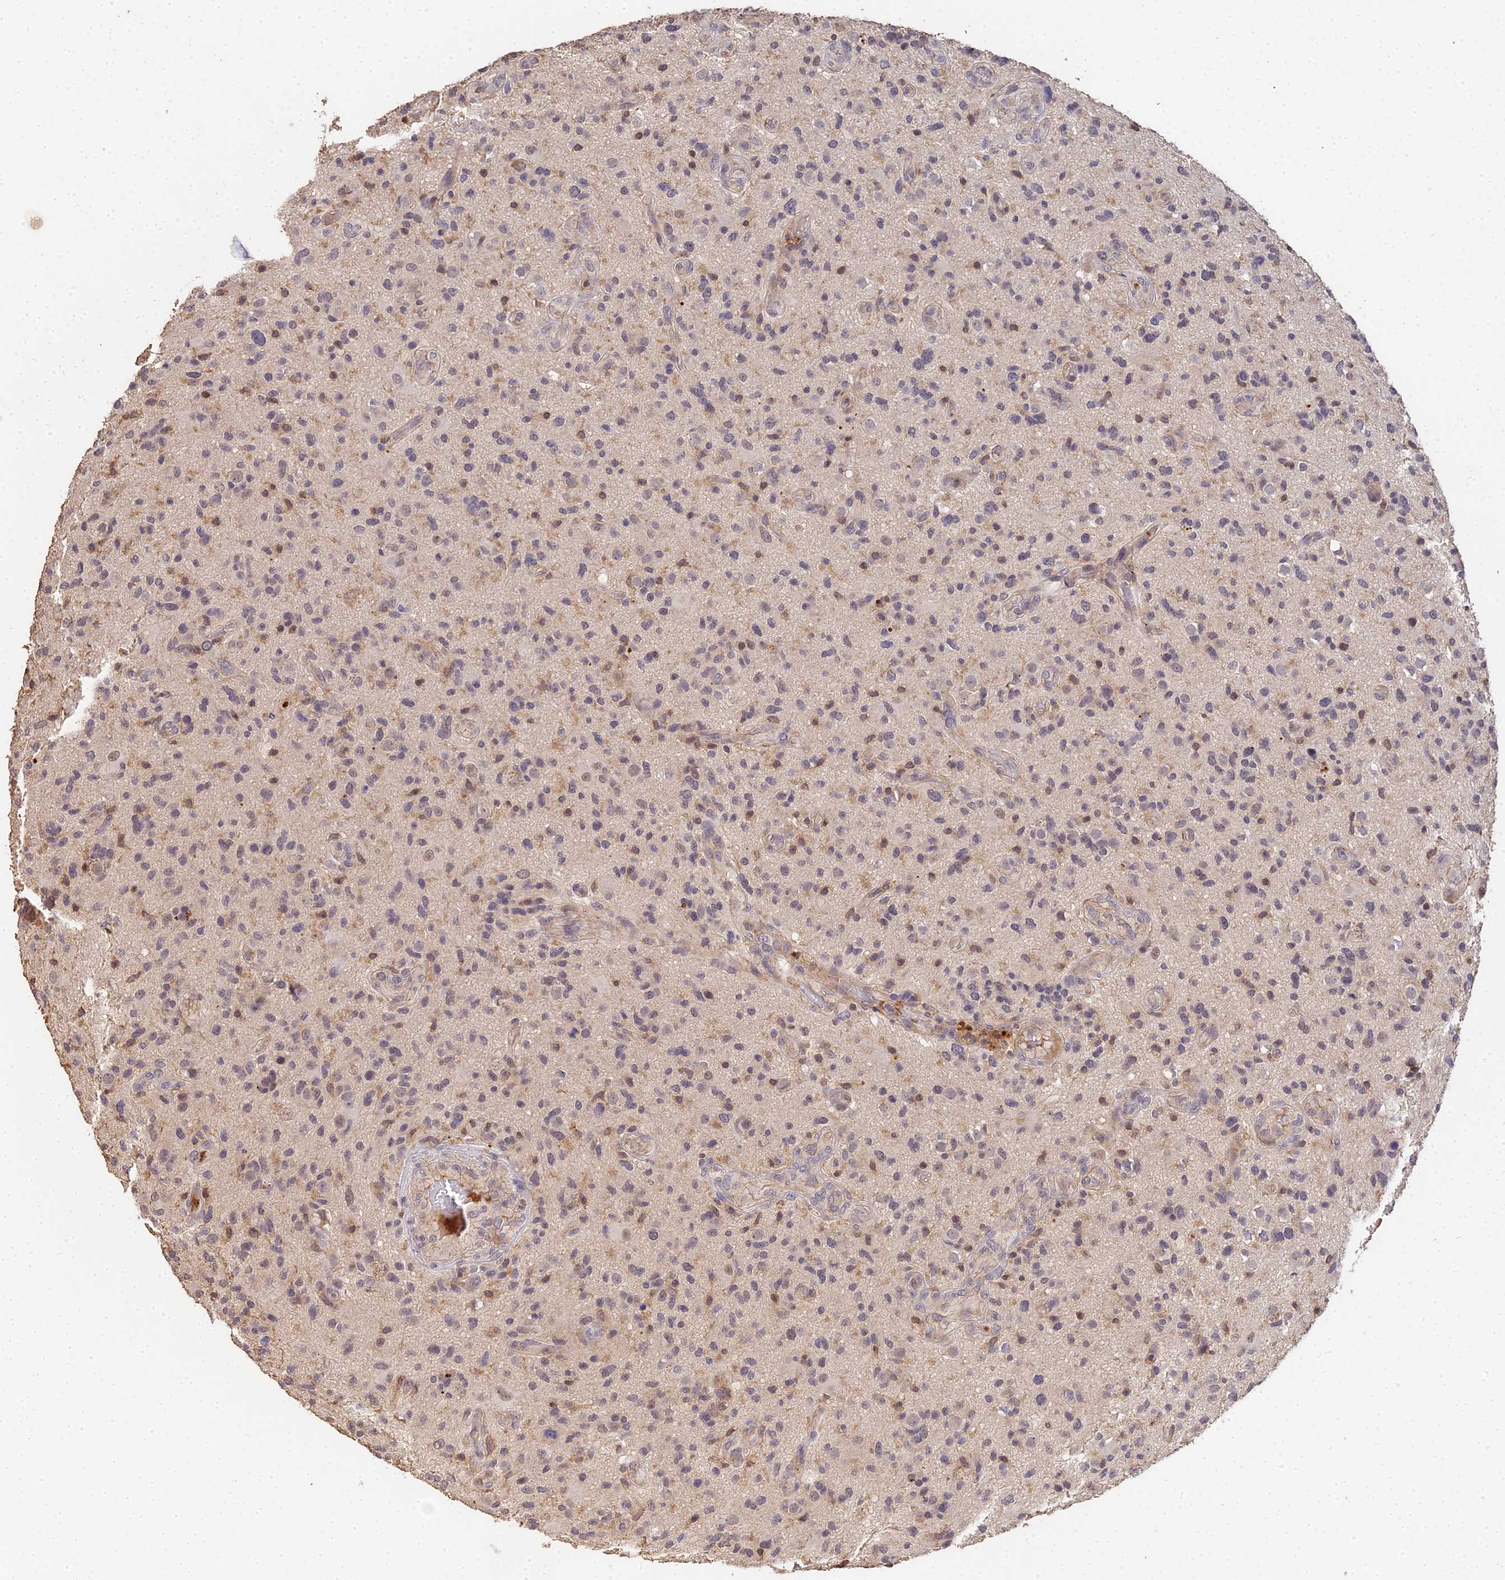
{"staining": {"intensity": "weak", "quantity": "25%-75%", "location": "nuclear"}, "tissue": "glioma", "cell_type": "Tumor cells", "image_type": "cancer", "snomed": [{"axis": "morphology", "description": "Glioma, malignant, High grade"}, {"axis": "topography", "description": "Brain"}], "caption": "Brown immunohistochemical staining in human malignant glioma (high-grade) displays weak nuclear positivity in about 25%-75% of tumor cells.", "gene": "LSM5", "patient": {"sex": "male", "age": 47}}